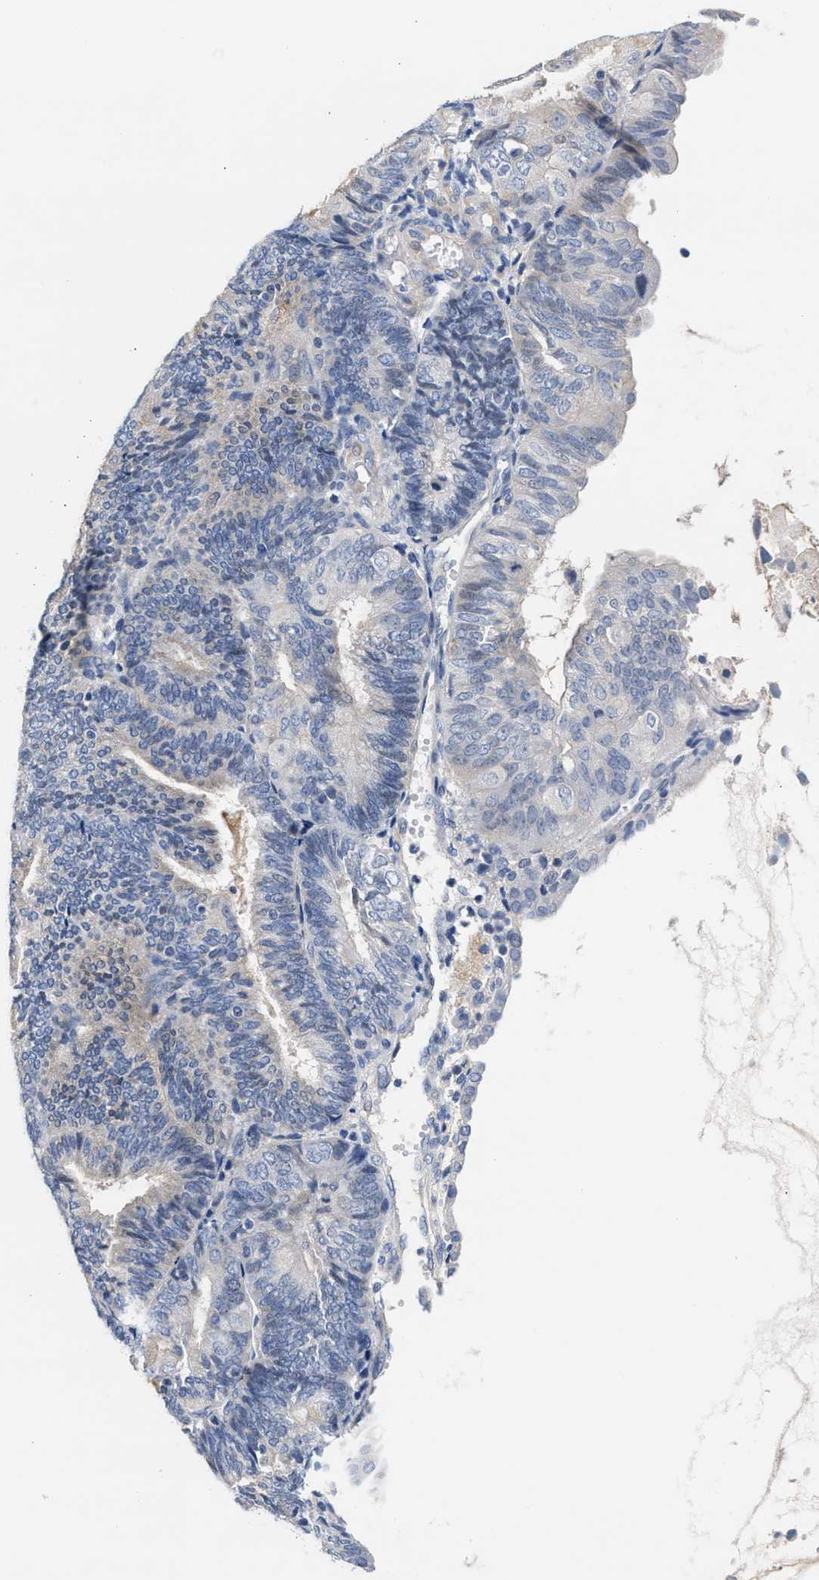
{"staining": {"intensity": "negative", "quantity": "none", "location": "none"}, "tissue": "endometrial cancer", "cell_type": "Tumor cells", "image_type": "cancer", "snomed": [{"axis": "morphology", "description": "Adenocarcinoma, NOS"}, {"axis": "topography", "description": "Endometrium"}], "caption": "Immunohistochemistry image of adenocarcinoma (endometrial) stained for a protein (brown), which exhibits no expression in tumor cells.", "gene": "ACTL7B", "patient": {"sex": "female", "age": 81}}